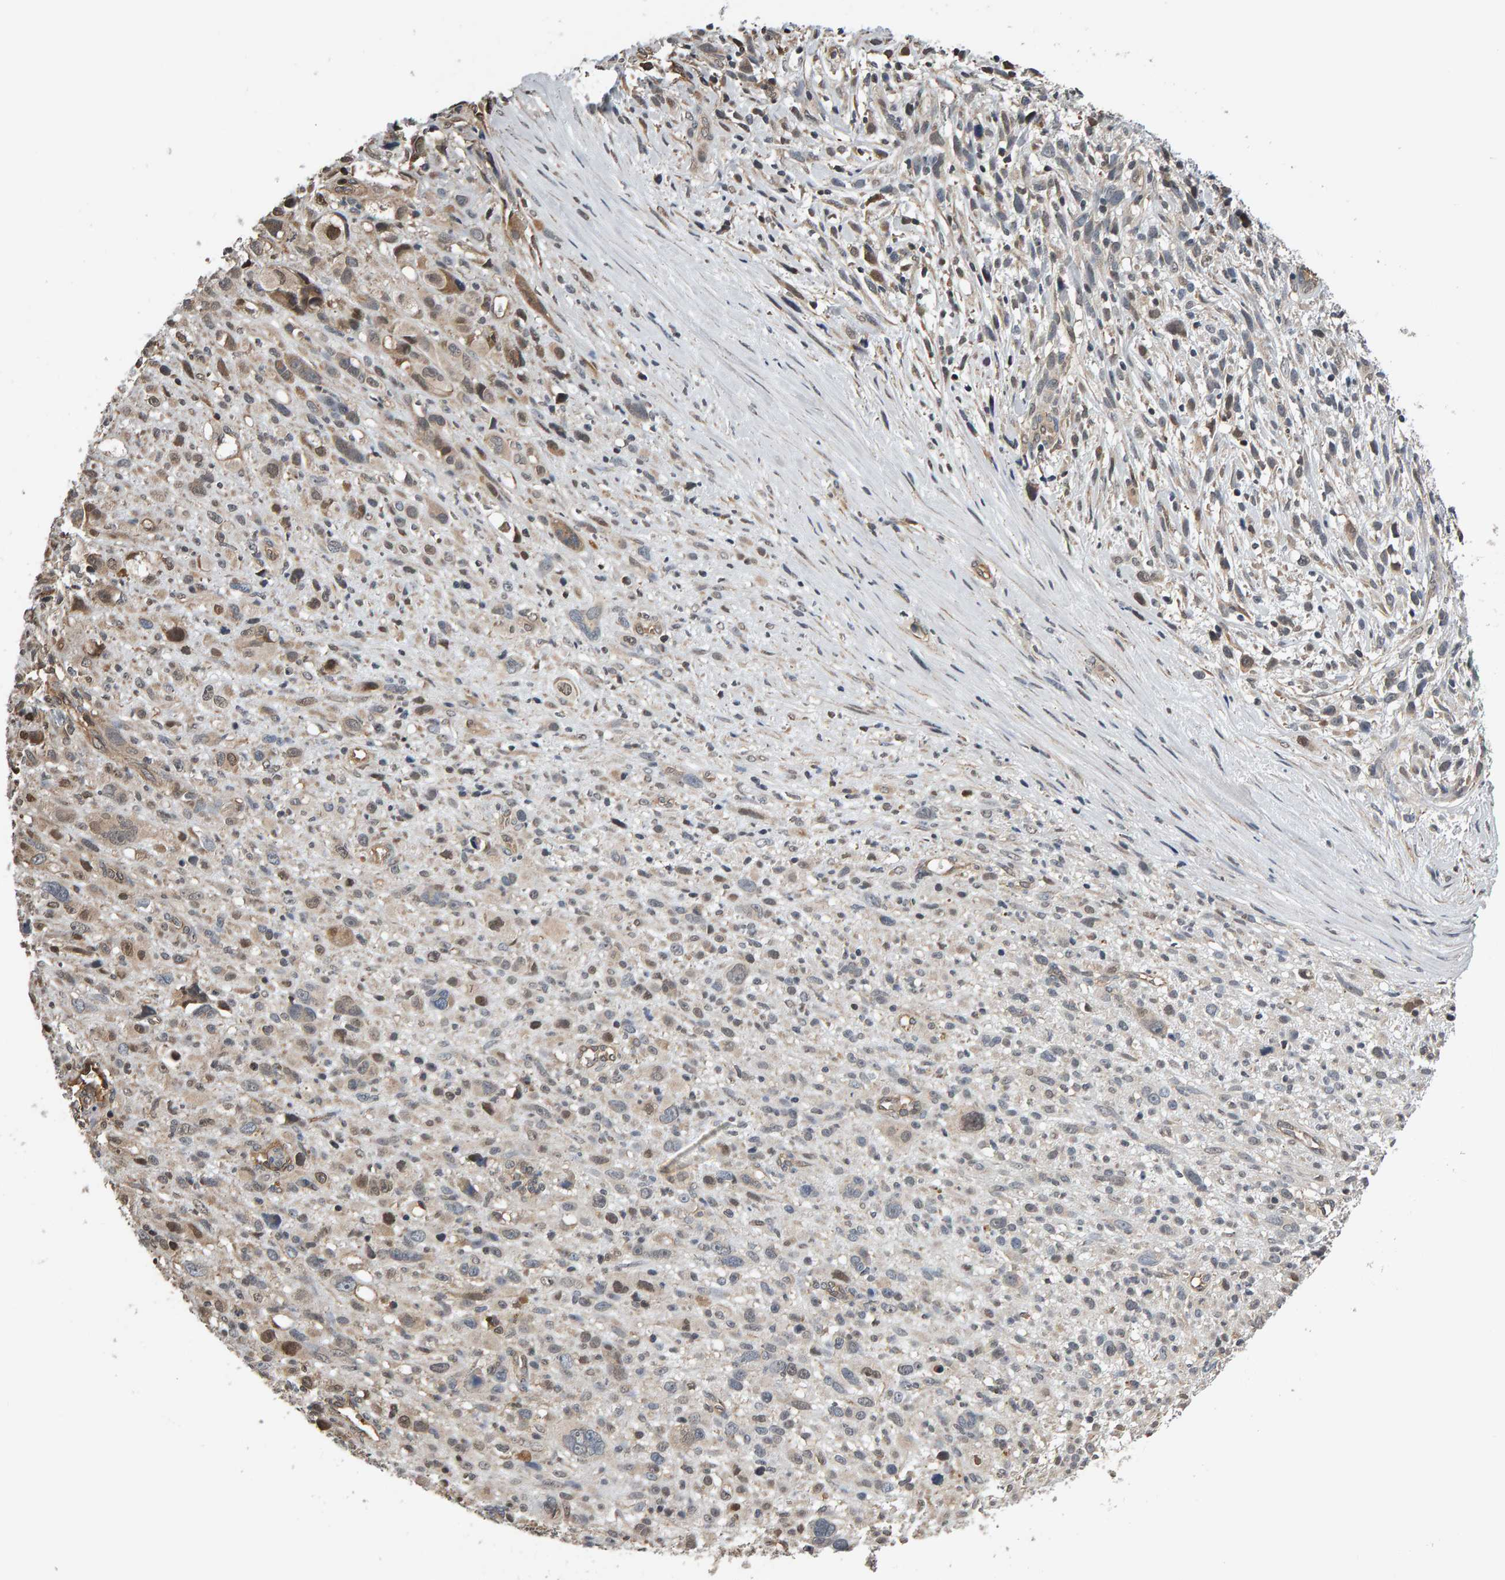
{"staining": {"intensity": "weak", "quantity": "<25%", "location": "cytoplasmic/membranous"}, "tissue": "melanoma", "cell_type": "Tumor cells", "image_type": "cancer", "snomed": [{"axis": "morphology", "description": "Malignant melanoma, NOS"}, {"axis": "topography", "description": "Skin"}], "caption": "Micrograph shows no protein expression in tumor cells of melanoma tissue. Nuclei are stained in blue.", "gene": "COASY", "patient": {"sex": "female", "age": 55}}